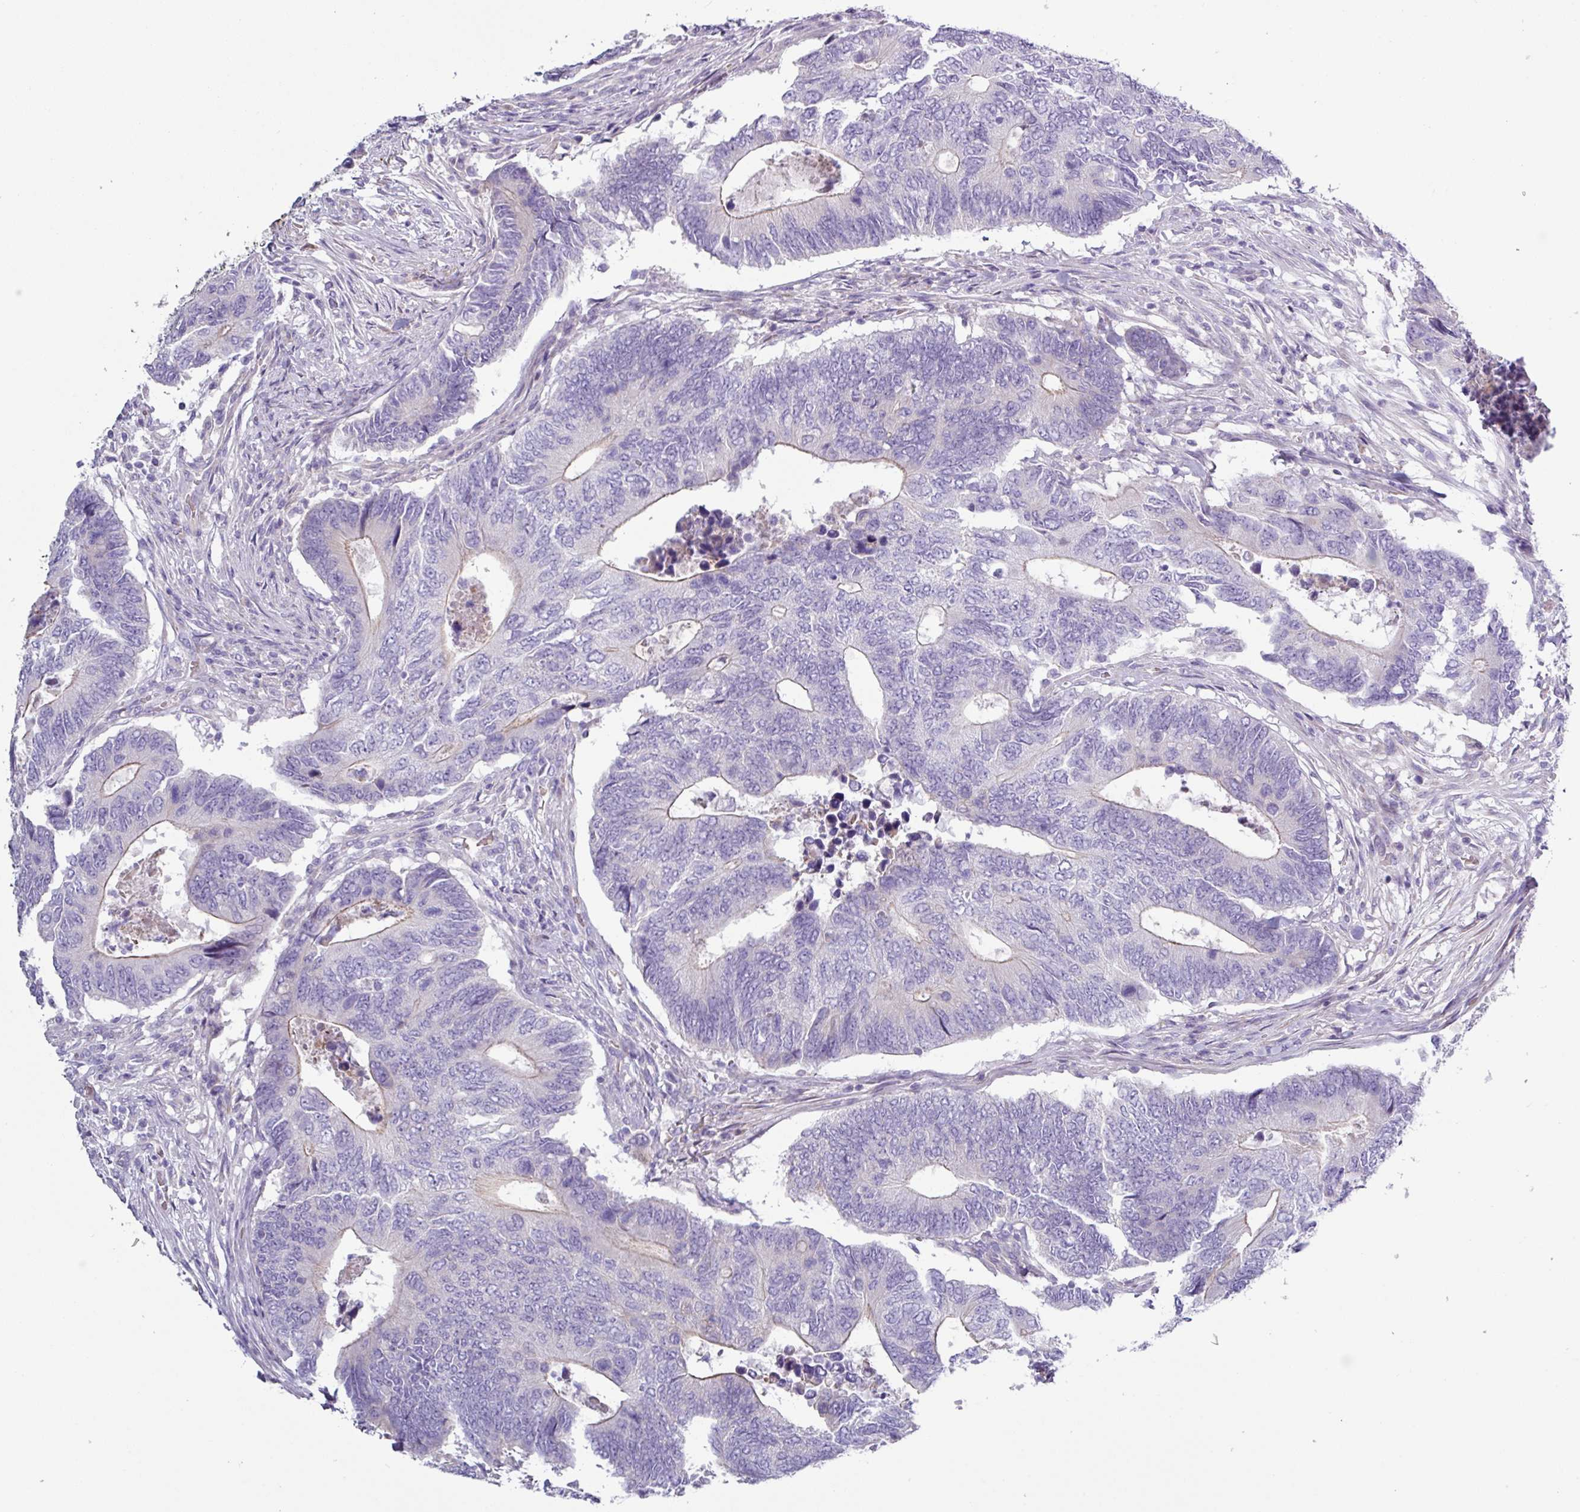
{"staining": {"intensity": "negative", "quantity": "none", "location": "none"}, "tissue": "colorectal cancer", "cell_type": "Tumor cells", "image_type": "cancer", "snomed": [{"axis": "morphology", "description": "Adenocarcinoma, NOS"}, {"axis": "topography", "description": "Colon"}], "caption": "Immunohistochemistry of colorectal cancer displays no staining in tumor cells. The staining was performed using DAB to visualize the protein expression in brown, while the nuclei were stained in blue with hematoxylin (Magnification: 20x).", "gene": "RGS16", "patient": {"sex": "male", "age": 87}}